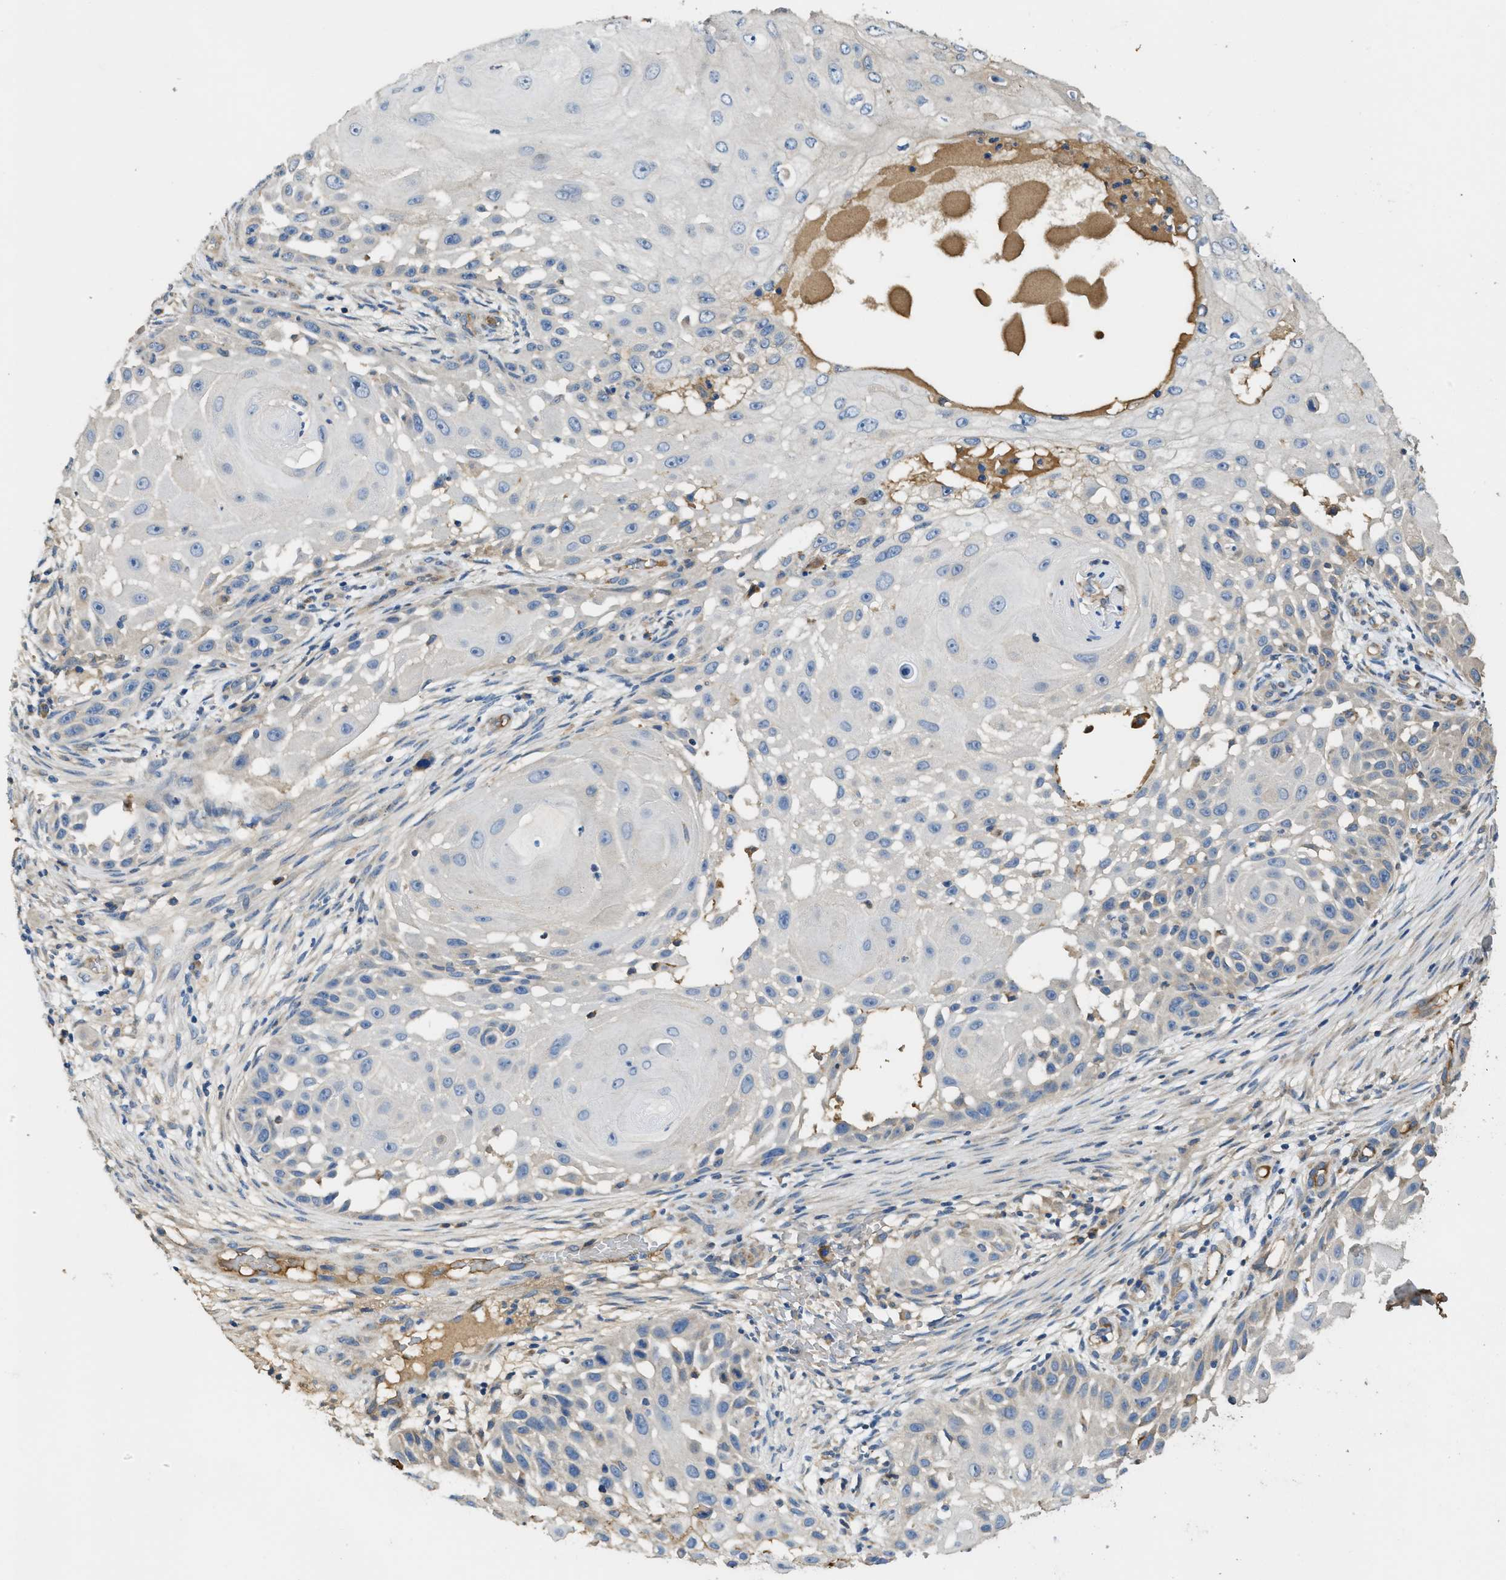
{"staining": {"intensity": "negative", "quantity": "none", "location": "none"}, "tissue": "skin cancer", "cell_type": "Tumor cells", "image_type": "cancer", "snomed": [{"axis": "morphology", "description": "Squamous cell carcinoma, NOS"}, {"axis": "topography", "description": "Skin"}], "caption": "Tumor cells show no significant protein positivity in skin cancer (squamous cell carcinoma).", "gene": "RIPK2", "patient": {"sex": "female", "age": 44}}